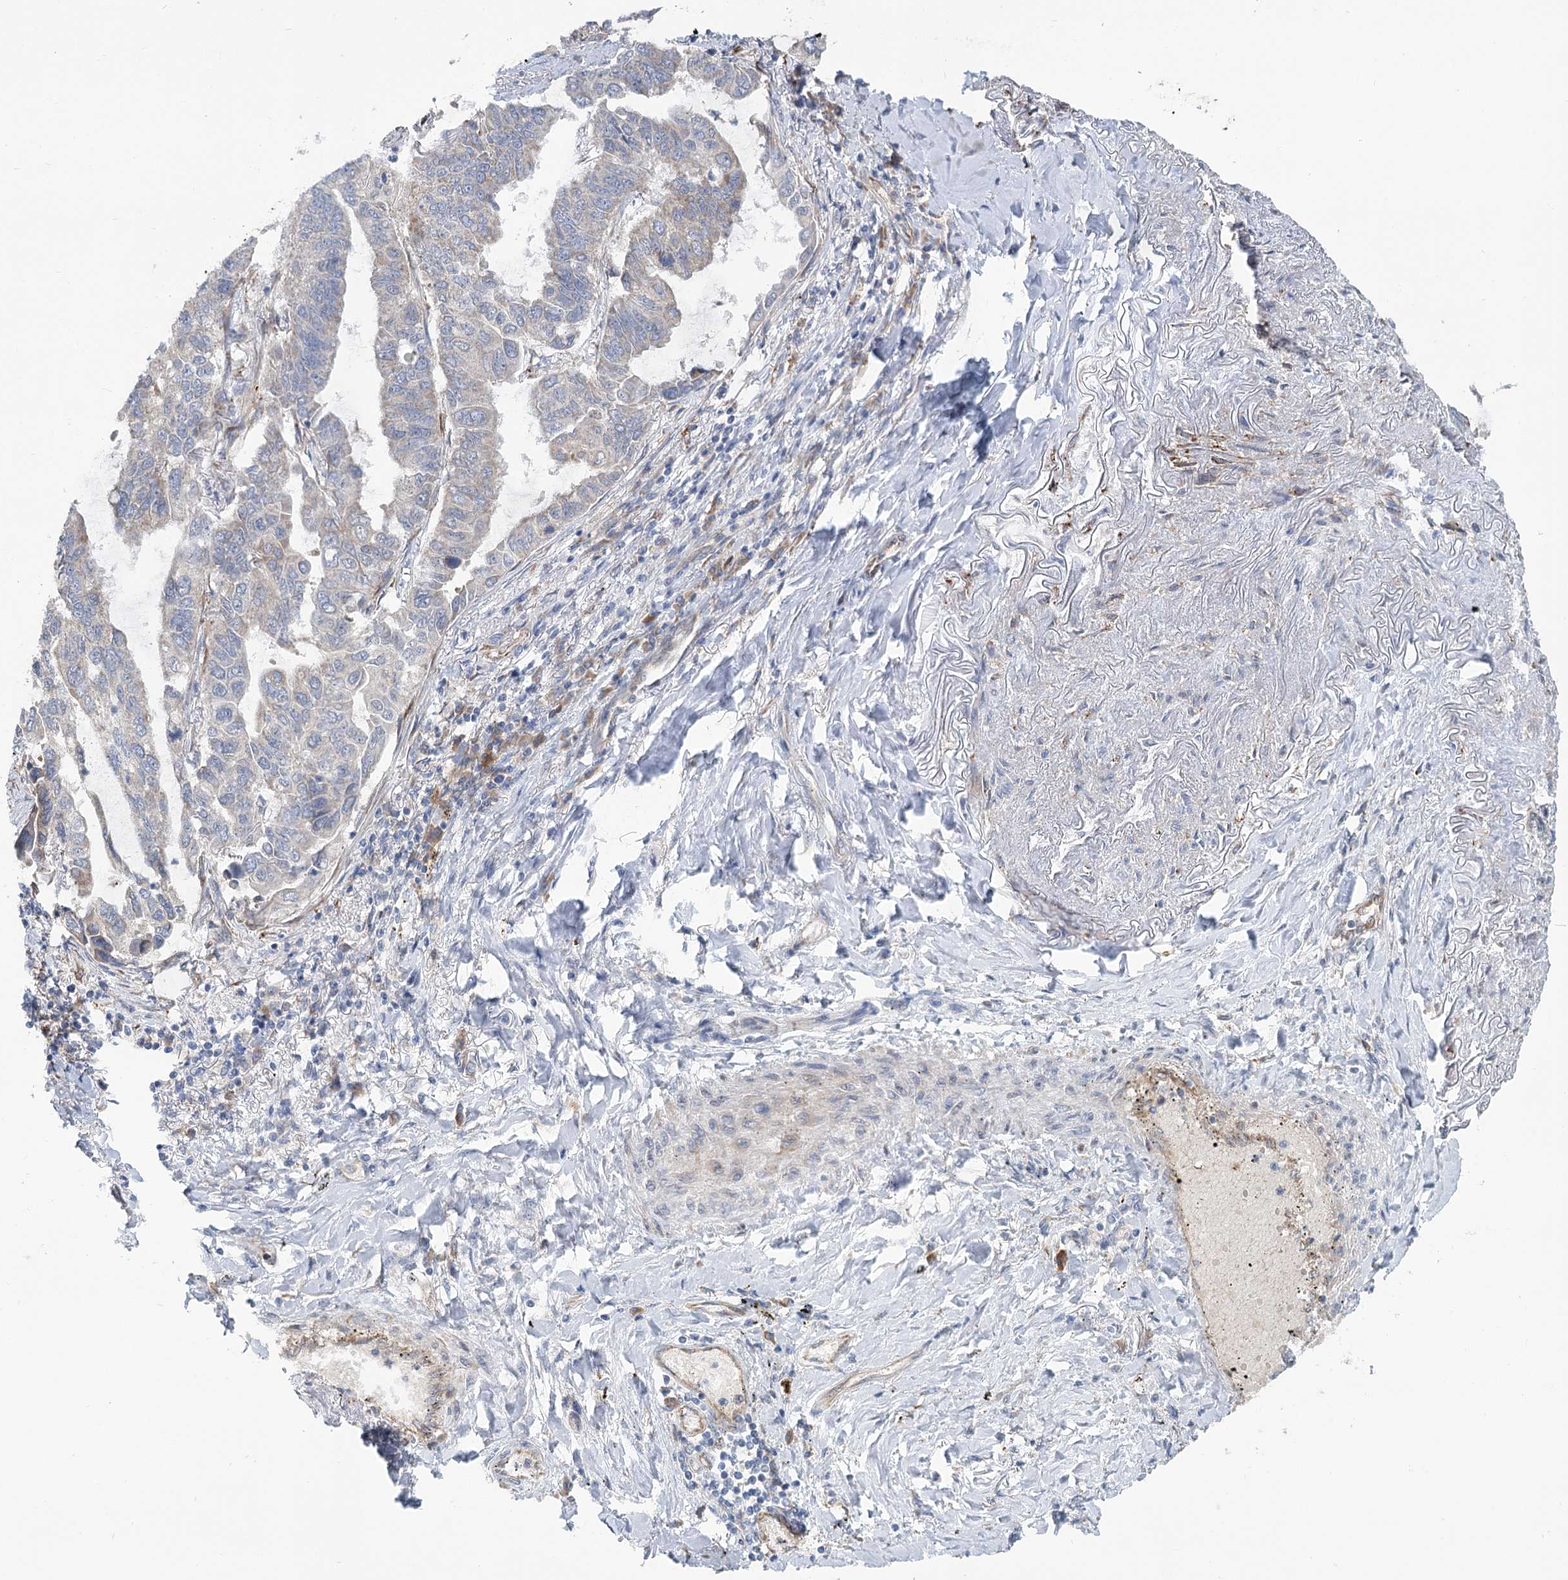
{"staining": {"intensity": "negative", "quantity": "none", "location": "none"}, "tissue": "lung cancer", "cell_type": "Tumor cells", "image_type": "cancer", "snomed": [{"axis": "morphology", "description": "Adenocarcinoma, NOS"}, {"axis": "topography", "description": "Lung"}], "caption": "Immunohistochemical staining of lung cancer exhibits no significant staining in tumor cells. Nuclei are stained in blue.", "gene": "CIB4", "patient": {"sex": "male", "age": 64}}